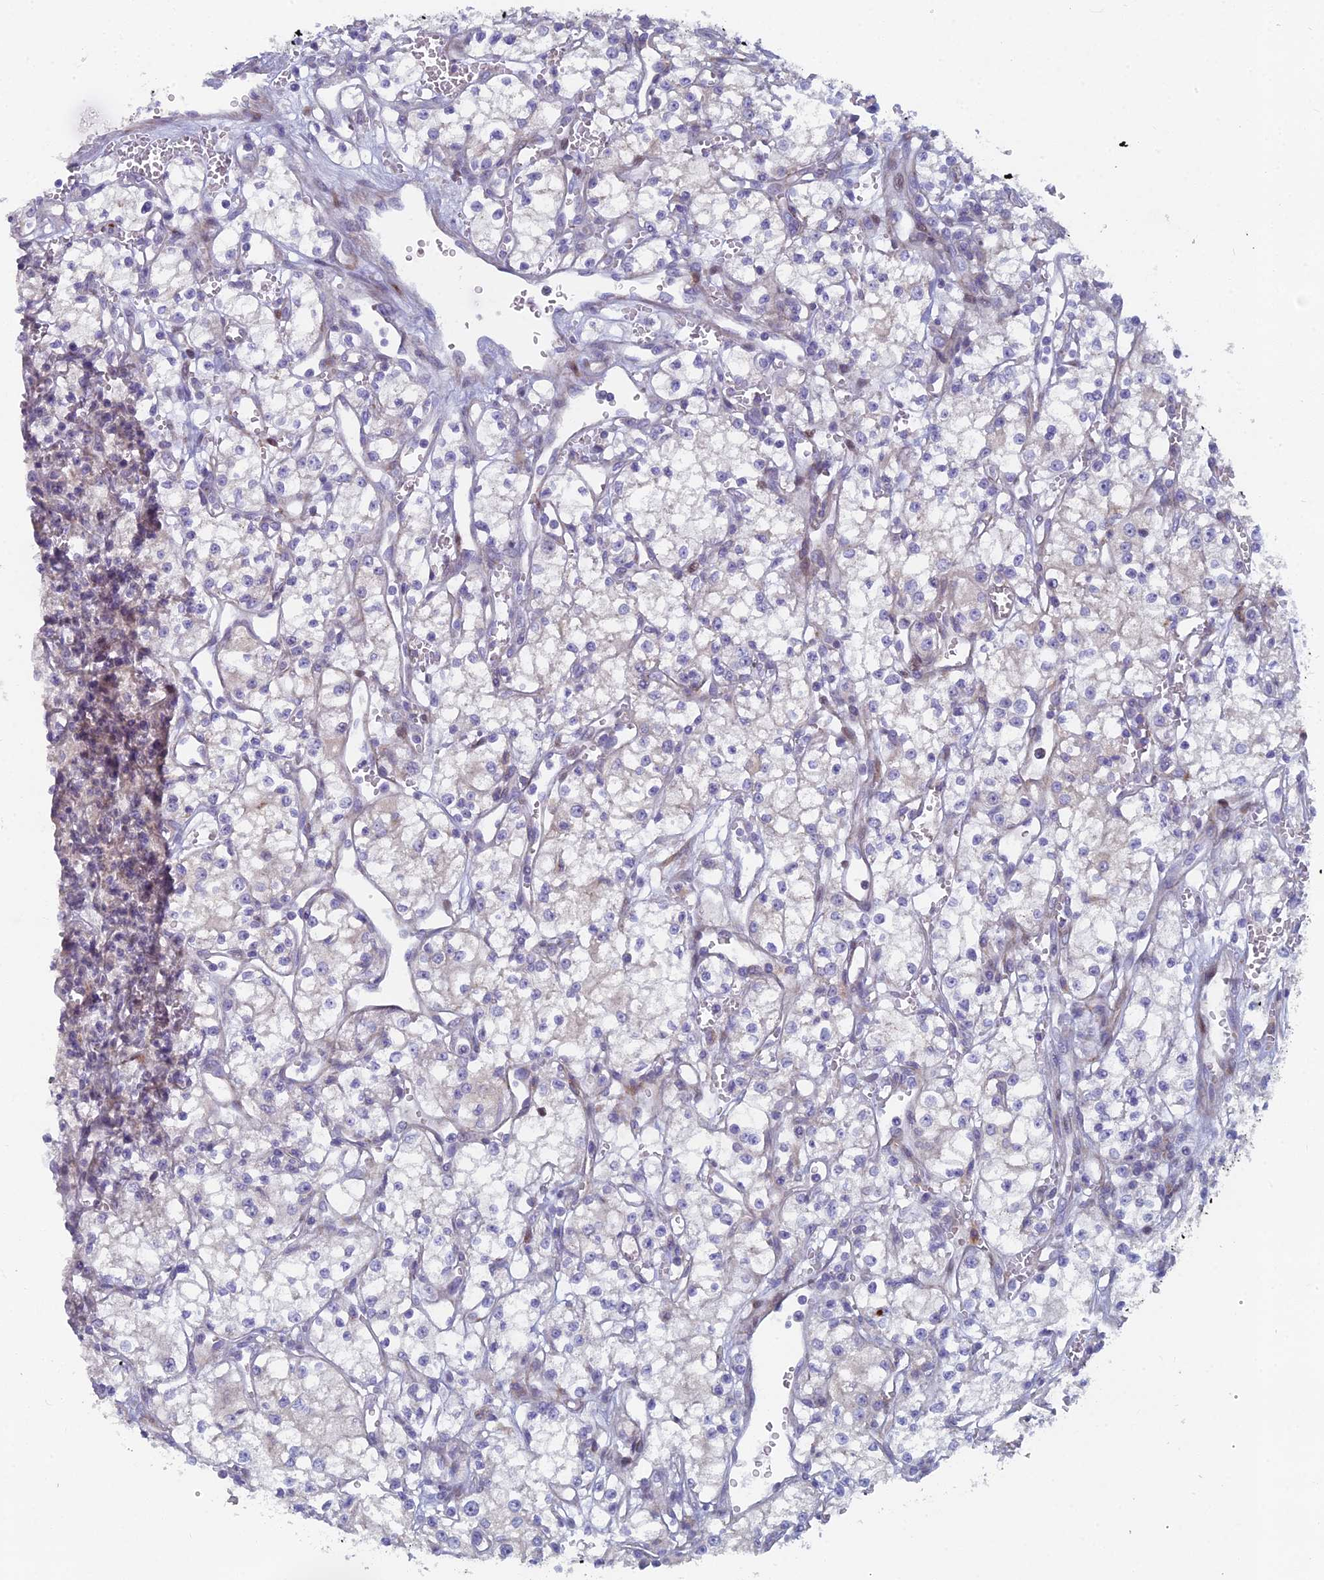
{"staining": {"intensity": "negative", "quantity": "none", "location": "none"}, "tissue": "renal cancer", "cell_type": "Tumor cells", "image_type": "cancer", "snomed": [{"axis": "morphology", "description": "Adenocarcinoma, NOS"}, {"axis": "topography", "description": "Kidney"}], "caption": "Immunohistochemistry image of neoplastic tissue: human renal adenocarcinoma stained with DAB (3,3'-diaminobenzidine) reveals no significant protein positivity in tumor cells.", "gene": "B9D2", "patient": {"sex": "male", "age": 59}}